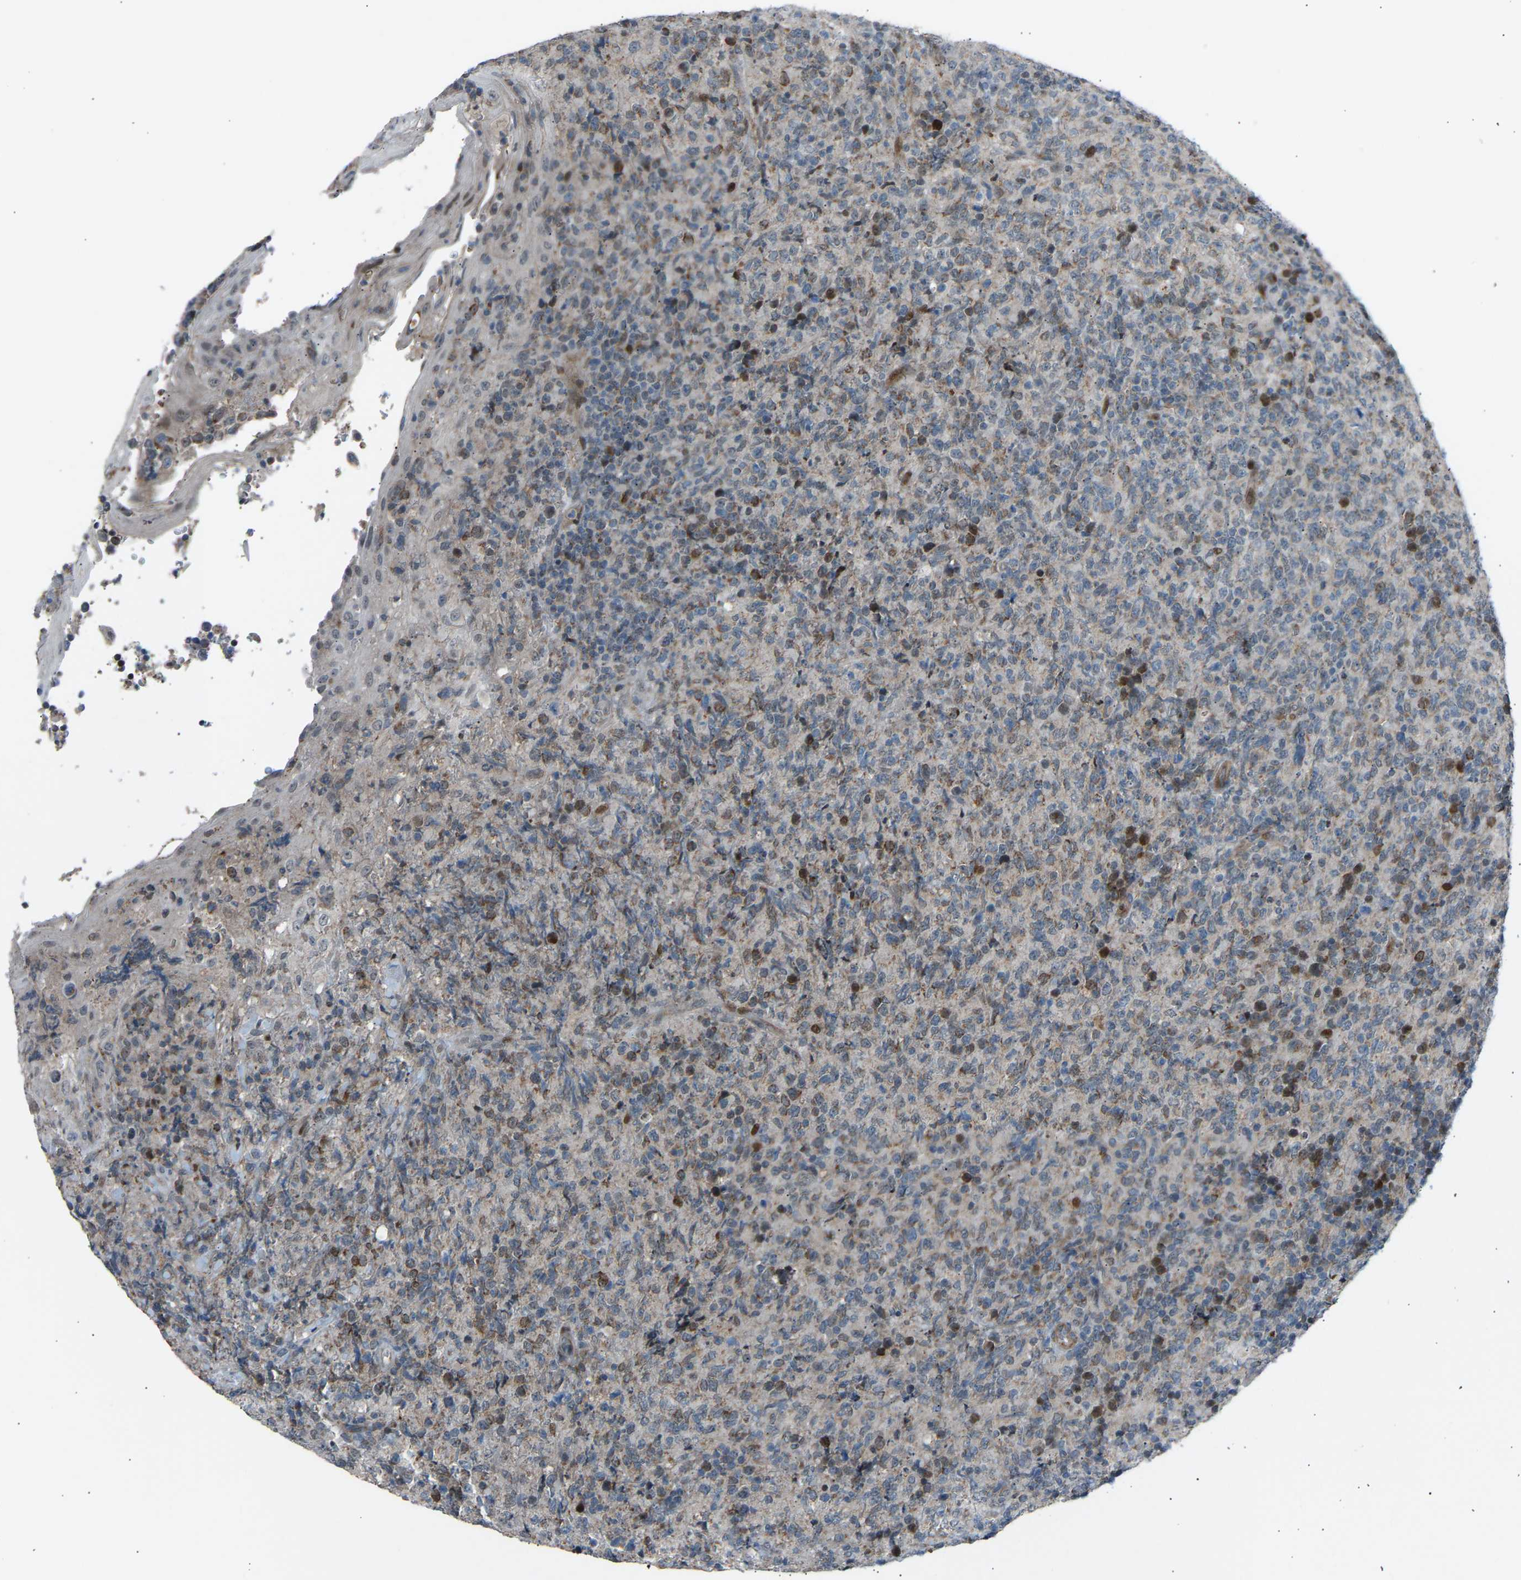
{"staining": {"intensity": "weak", "quantity": "25%-75%", "location": "cytoplasmic/membranous"}, "tissue": "lymphoma", "cell_type": "Tumor cells", "image_type": "cancer", "snomed": [{"axis": "morphology", "description": "Malignant lymphoma, non-Hodgkin's type, High grade"}, {"axis": "topography", "description": "Tonsil"}], "caption": "High-grade malignant lymphoma, non-Hodgkin's type stained with a protein marker displays weak staining in tumor cells.", "gene": "VPS41", "patient": {"sex": "female", "age": 36}}